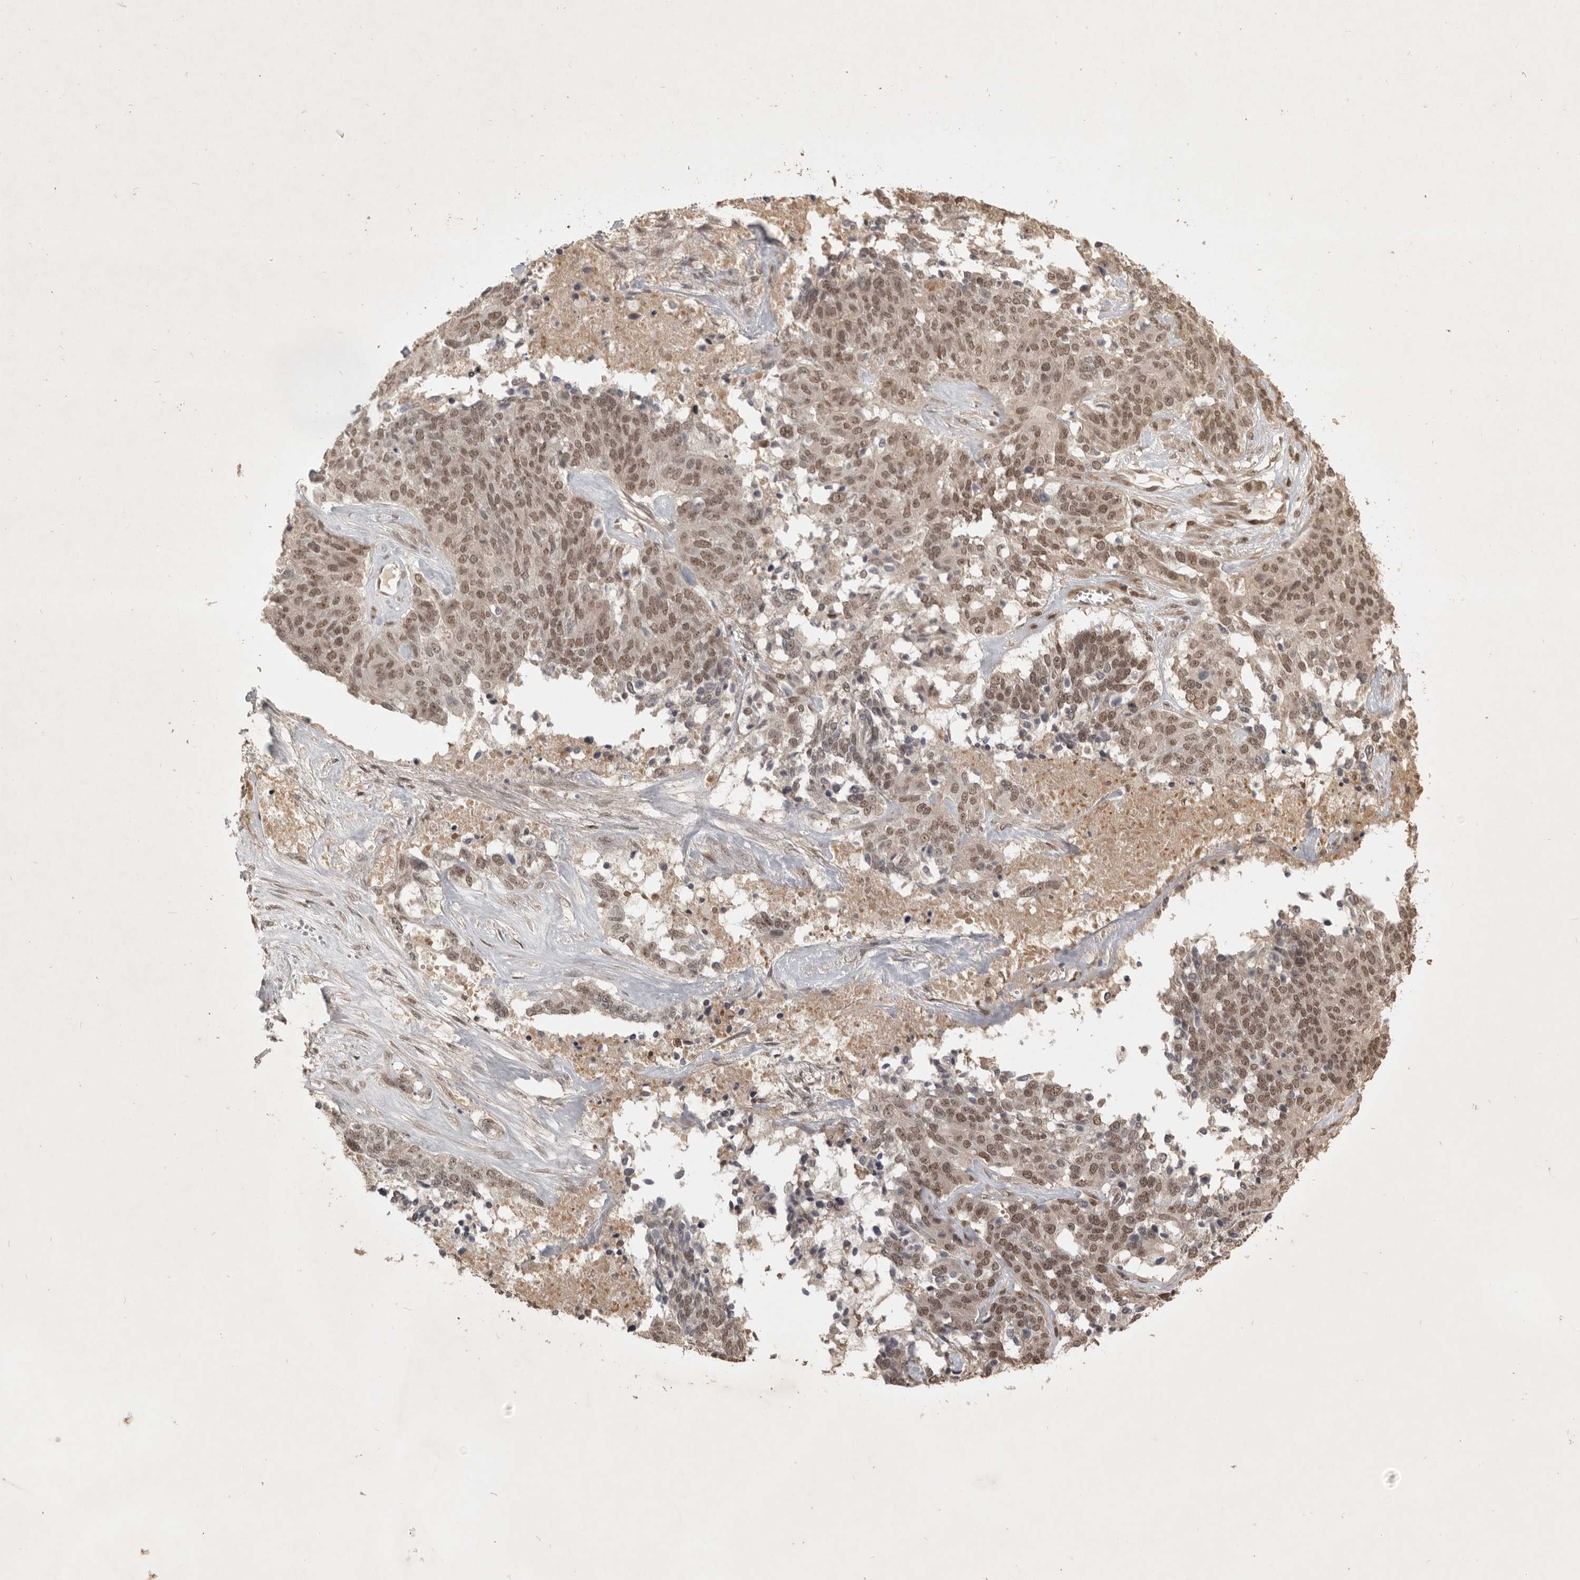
{"staining": {"intensity": "moderate", "quantity": ">75%", "location": "nuclear"}, "tissue": "ovarian cancer", "cell_type": "Tumor cells", "image_type": "cancer", "snomed": [{"axis": "morphology", "description": "Cystadenocarcinoma, serous, NOS"}, {"axis": "topography", "description": "Ovary"}], "caption": "Protein analysis of serous cystadenocarcinoma (ovarian) tissue demonstrates moderate nuclear expression in approximately >75% of tumor cells.", "gene": "CBLL1", "patient": {"sex": "female", "age": 44}}